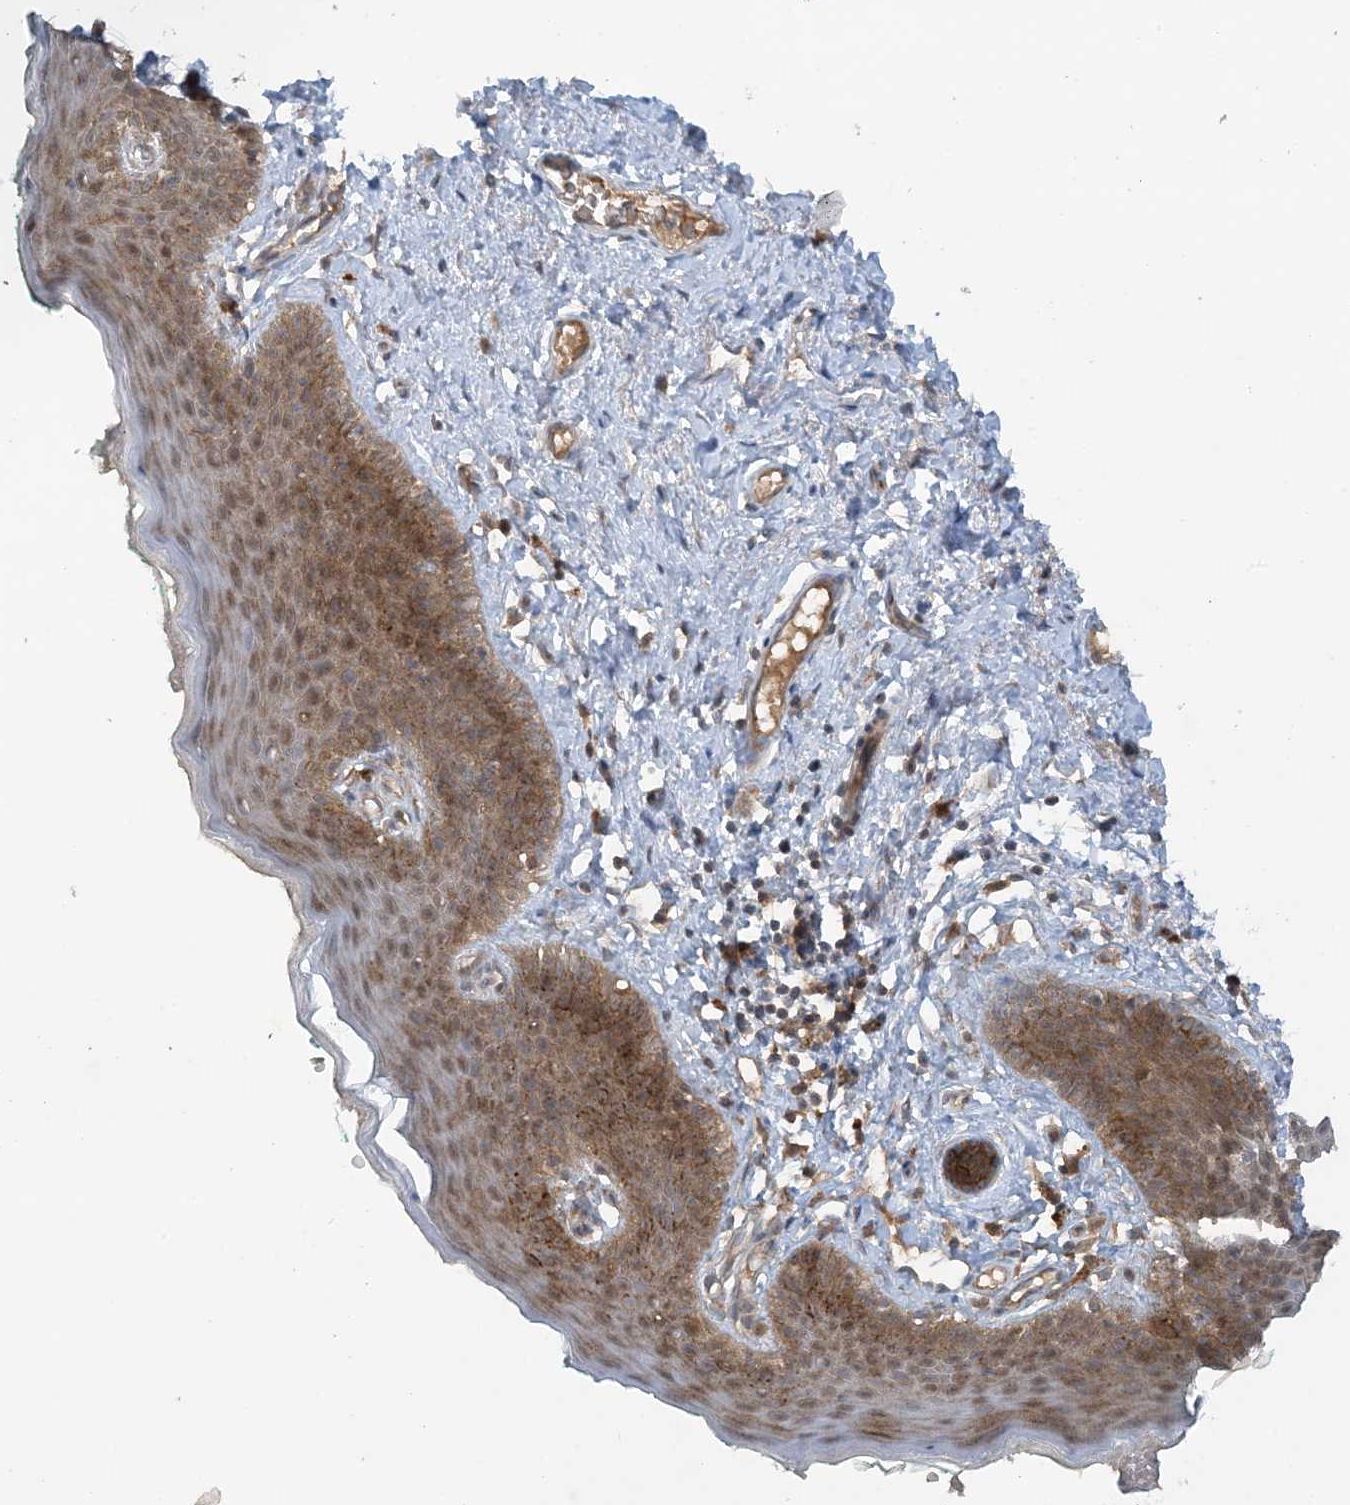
{"staining": {"intensity": "moderate", "quantity": "25%-75%", "location": "cytoplasmic/membranous,nuclear"}, "tissue": "skin", "cell_type": "Epidermal cells", "image_type": "normal", "snomed": [{"axis": "morphology", "description": "Normal tissue, NOS"}, {"axis": "topography", "description": "Vulva"}], "caption": "Immunohistochemistry (DAB (3,3'-diaminobenzidine)) staining of normal human skin shows moderate cytoplasmic/membranous,nuclear protein staining in about 25%-75% of epidermal cells.", "gene": "STAM2", "patient": {"sex": "female", "age": 66}}